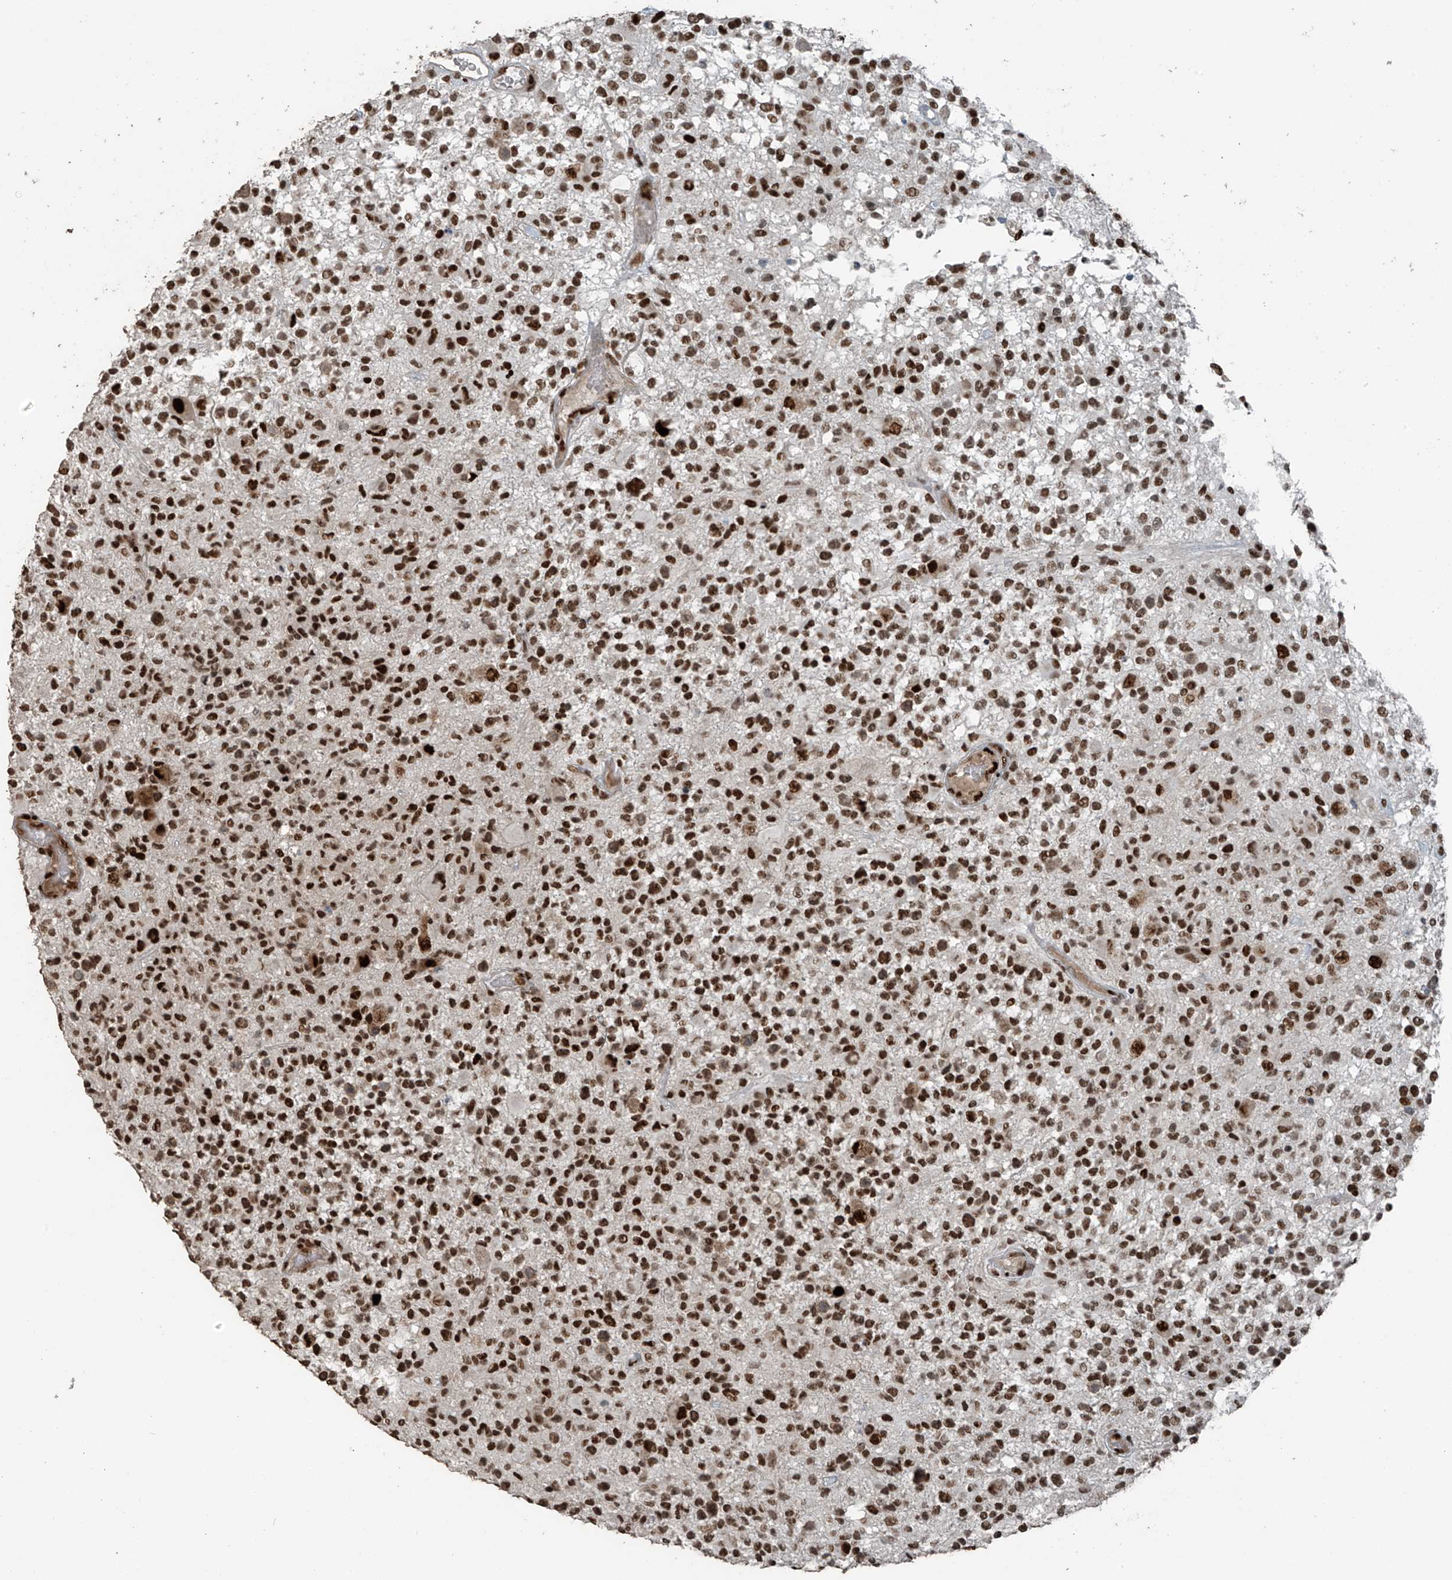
{"staining": {"intensity": "strong", "quantity": ">75%", "location": "nuclear"}, "tissue": "glioma", "cell_type": "Tumor cells", "image_type": "cancer", "snomed": [{"axis": "morphology", "description": "Glioma, malignant, High grade"}, {"axis": "morphology", "description": "Glioblastoma, NOS"}, {"axis": "topography", "description": "Brain"}], "caption": "Glioblastoma stained with DAB (3,3'-diaminobenzidine) immunohistochemistry (IHC) exhibits high levels of strong nuclear staining in about >75% of tumor cells.", "gene": "PCNP", "patient": {"sex": "male", "age": 60}}